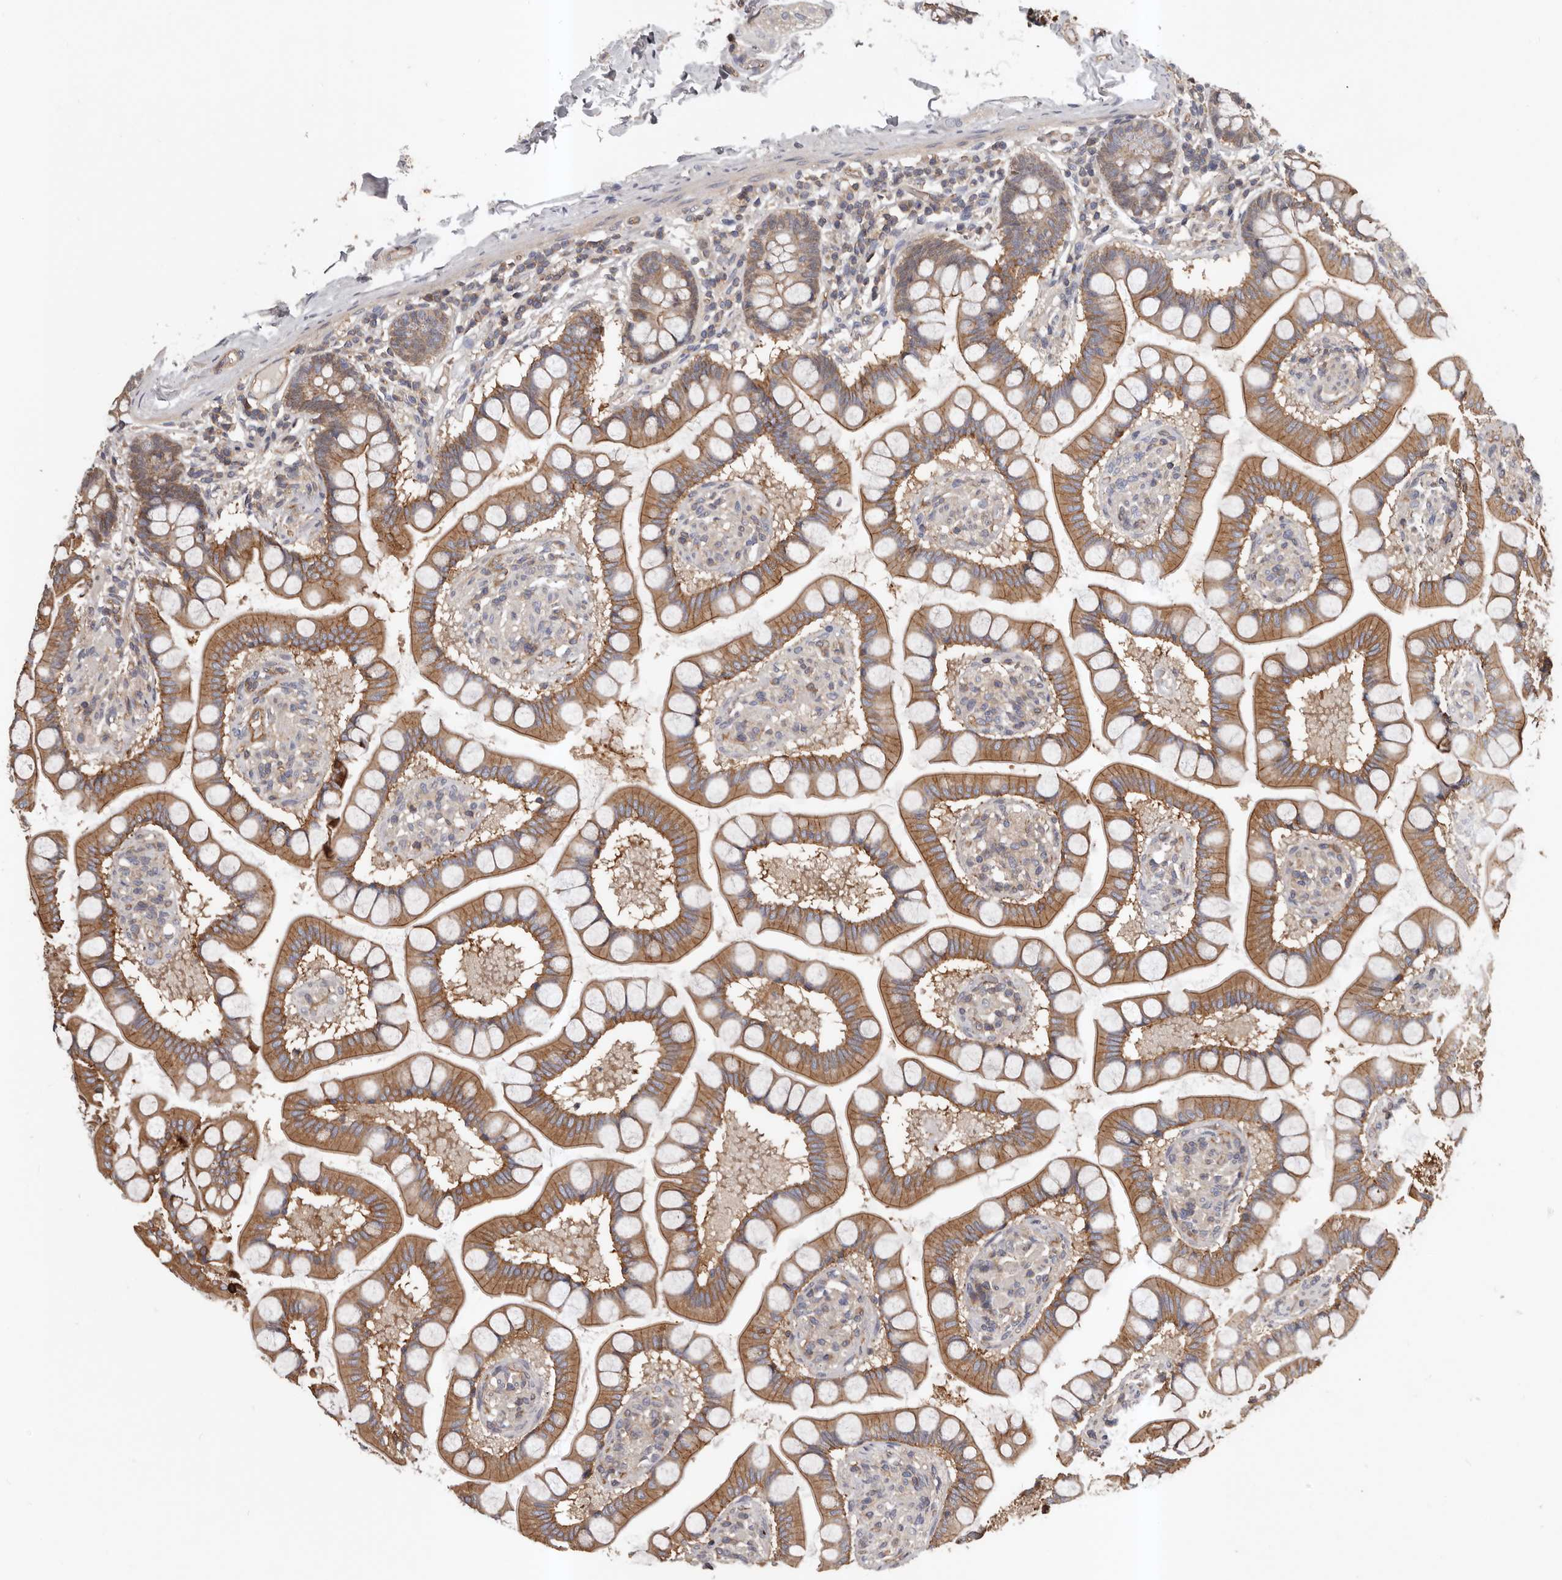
{"staining": {"intensity": "moderate", "quantity": ">75%", "location": "cytoplasmic/membranous"}, "tissue": "small intestine", "cell_type": "Glandular cells", "image_type": "normal", "snomed": [{"axis": "morphology", "description": "Normal tissue, NOS"}, {"axis": "topography", "description": "Small intestine"}], "caption": "The photomicrograph shows immunohistochemical staining of unremarkable small intestine. There is moderate cytoplasmic/membranous expression is identified in about >75% of glandular cells. Nuclei are stained in blue.", "gene": "PNRC2", "patient": {"sex": "male", "age": 41}}